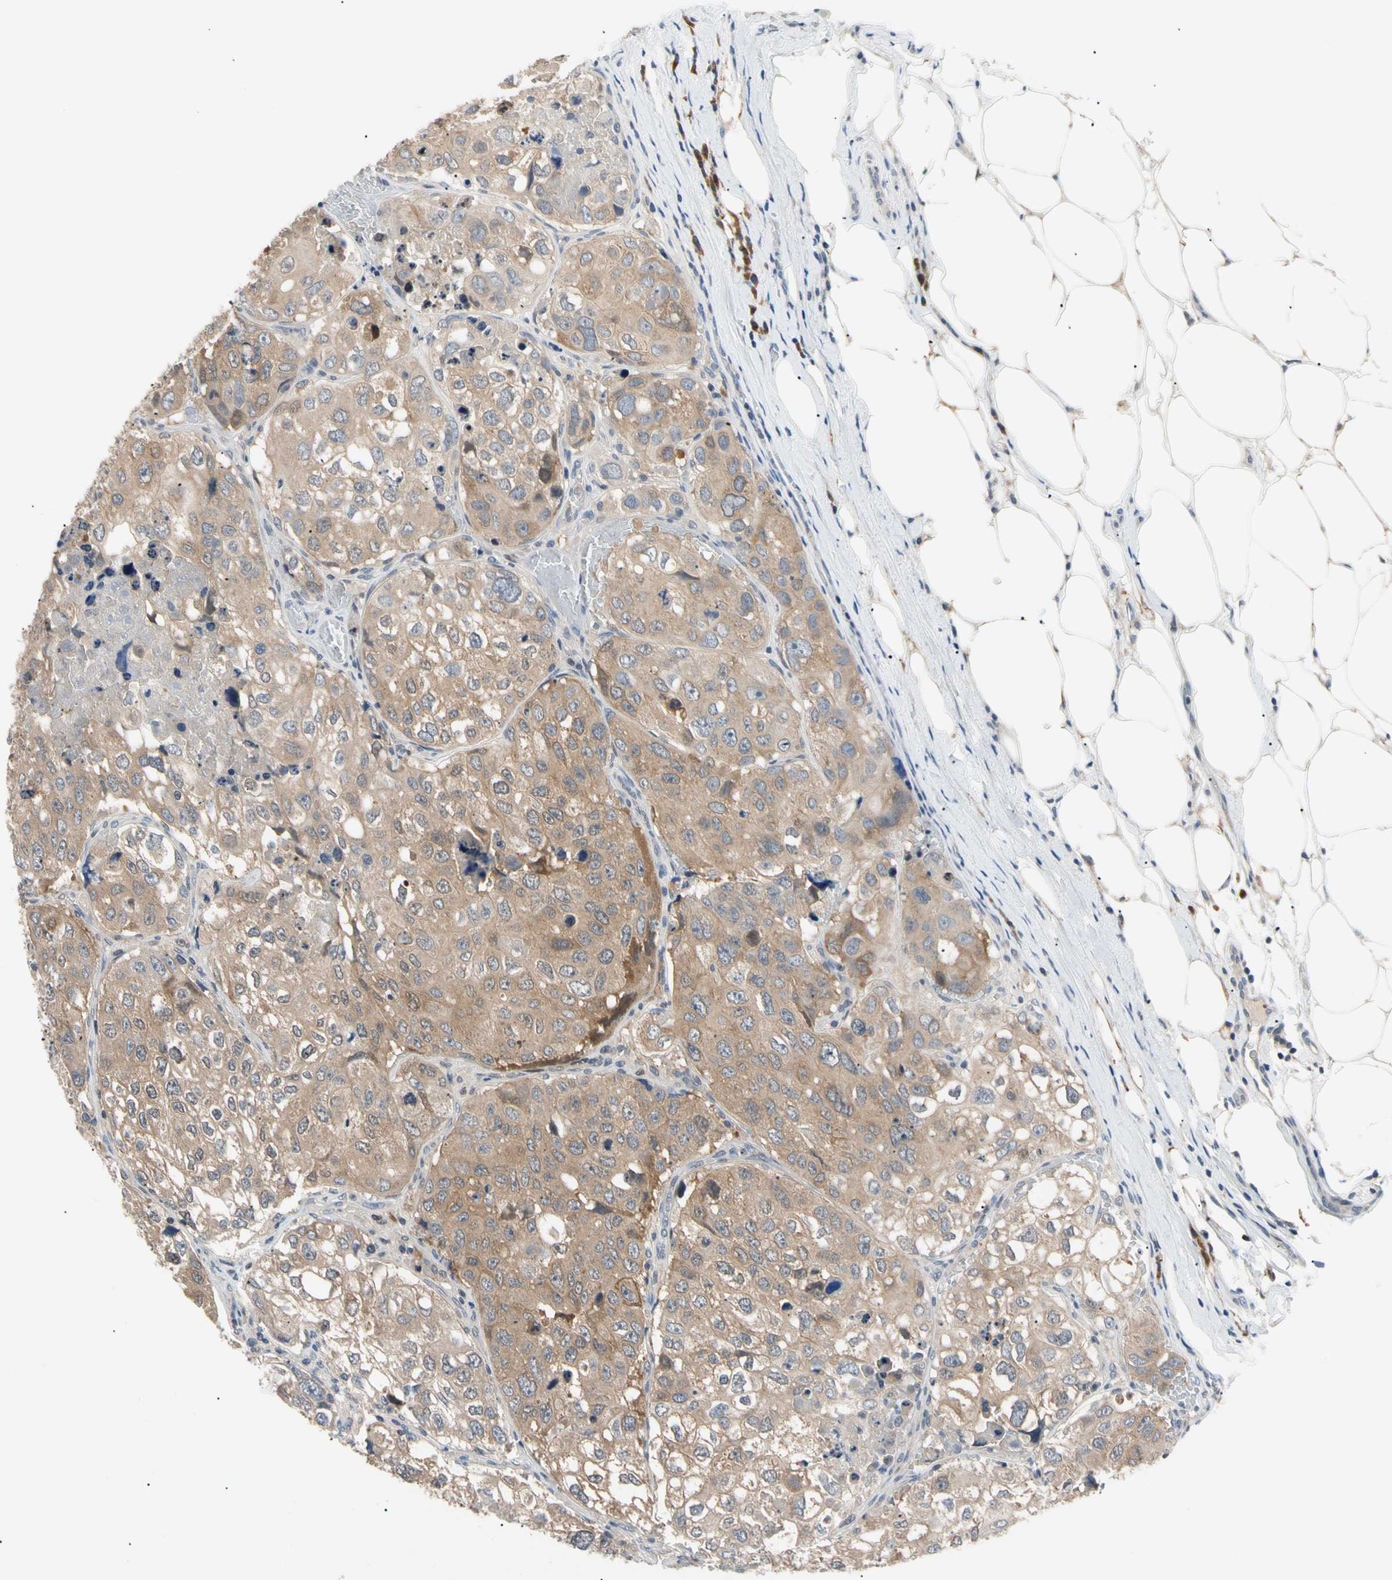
{"staining": {"intensity": "moderate", "quantity": ">75%", "location": "cytoplasmic/membranous"}, "tissue": "urothelial cancer", "cell_type": "Tumor cells", "image_type": "cancer", "snomed": [{"axis": "morphology", "description": "Urothelial carcinoma, High grade"}, {"axis": "topography", "description": "Lymph node"}, {"axis": "topography", "description": "Urinary bladder"}], "caption": "Brown immunohistochemical staining in urothelial carcinoma (high-grade) shows moderate cytoplasmic/membranous staining in about >75% of tumor cells.", "gene": "SEC23B", "patient": {"sex": "male", "age": 51}}